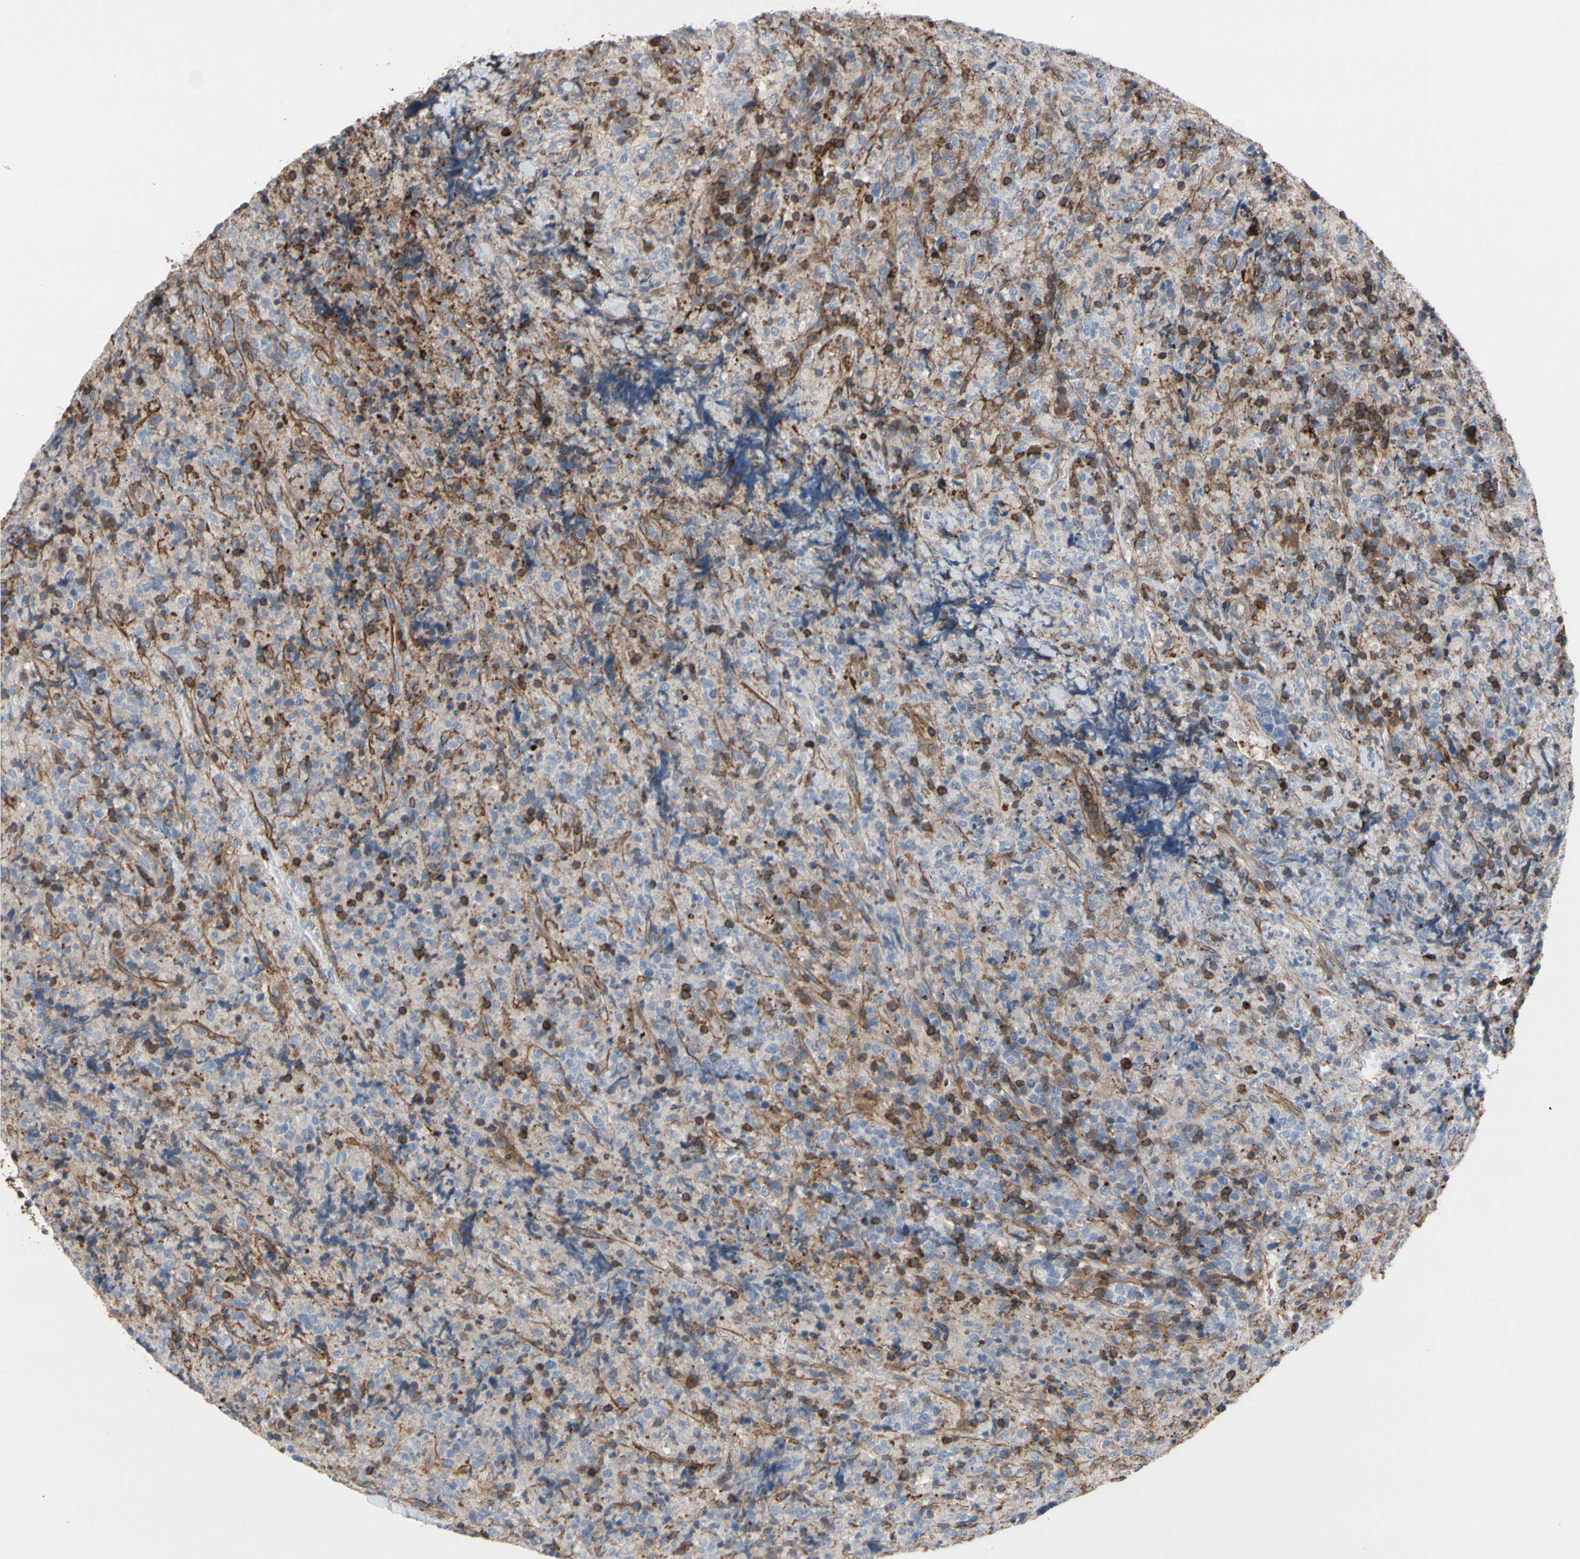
{"staining": {"intensity": "weak", "quantity": ">75%", "location": "cytoplasmic/membranous"}, "tissue": "lymphoma", "cell_type": "Tumor cells", "image_type": "cancer", "snomed": [{"axis": "morphology", "description": "Malignant lymphoma, non-Hodgkin's type, High grade"}, {"axis": "topography", "description": "Tonsil"}], "caption": "IHC histopathology image of lymphoma stained for a protein (brown), which shows low levels of weak cytoplasmic/membranous positivity in approximately >75% of tumor cells.", "gene": "ANXA6", "patient": {"sex": "female", "age": 36}}